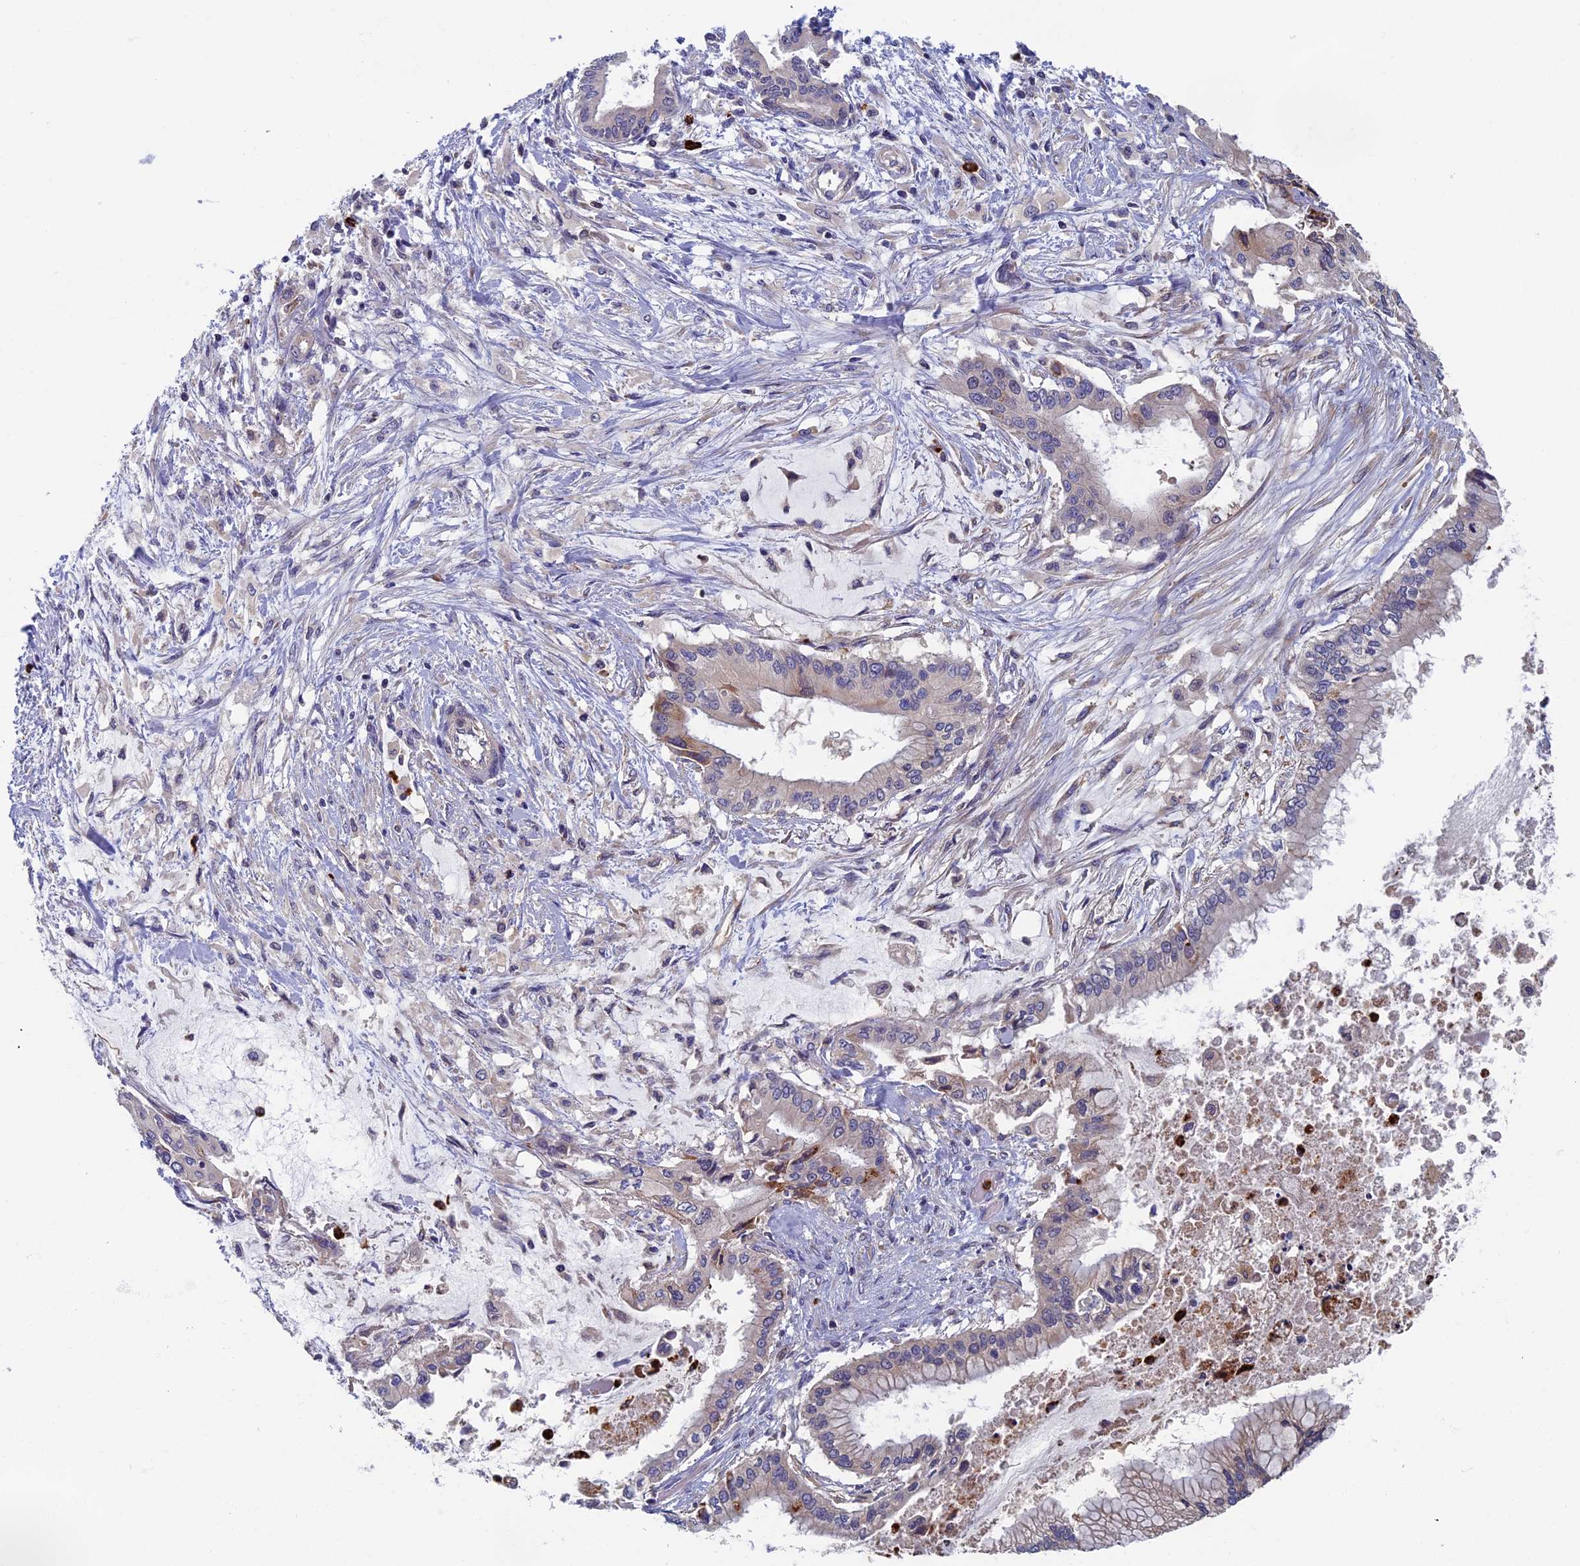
{"staining": {"intensity": "weak", "quantity": "<25%", "location": "cytoplasmic/membranous"}, "tissue": "pancreatic cancer", "cell_type": "Tumor cells", "image_type": "cancer", "snomed": [{"axis": "morphology", "description": "Adenocarcinoma, NOS"}, {"axis": "topography", "description": "Pancreas"}], "caption": "This is an immunohistochemistry histopathology image of pancreatic adenocarcinoma. There is no staining in tumor cells.", "gene": "TNK2", "patient": {"sex": "male", "age": 46}}